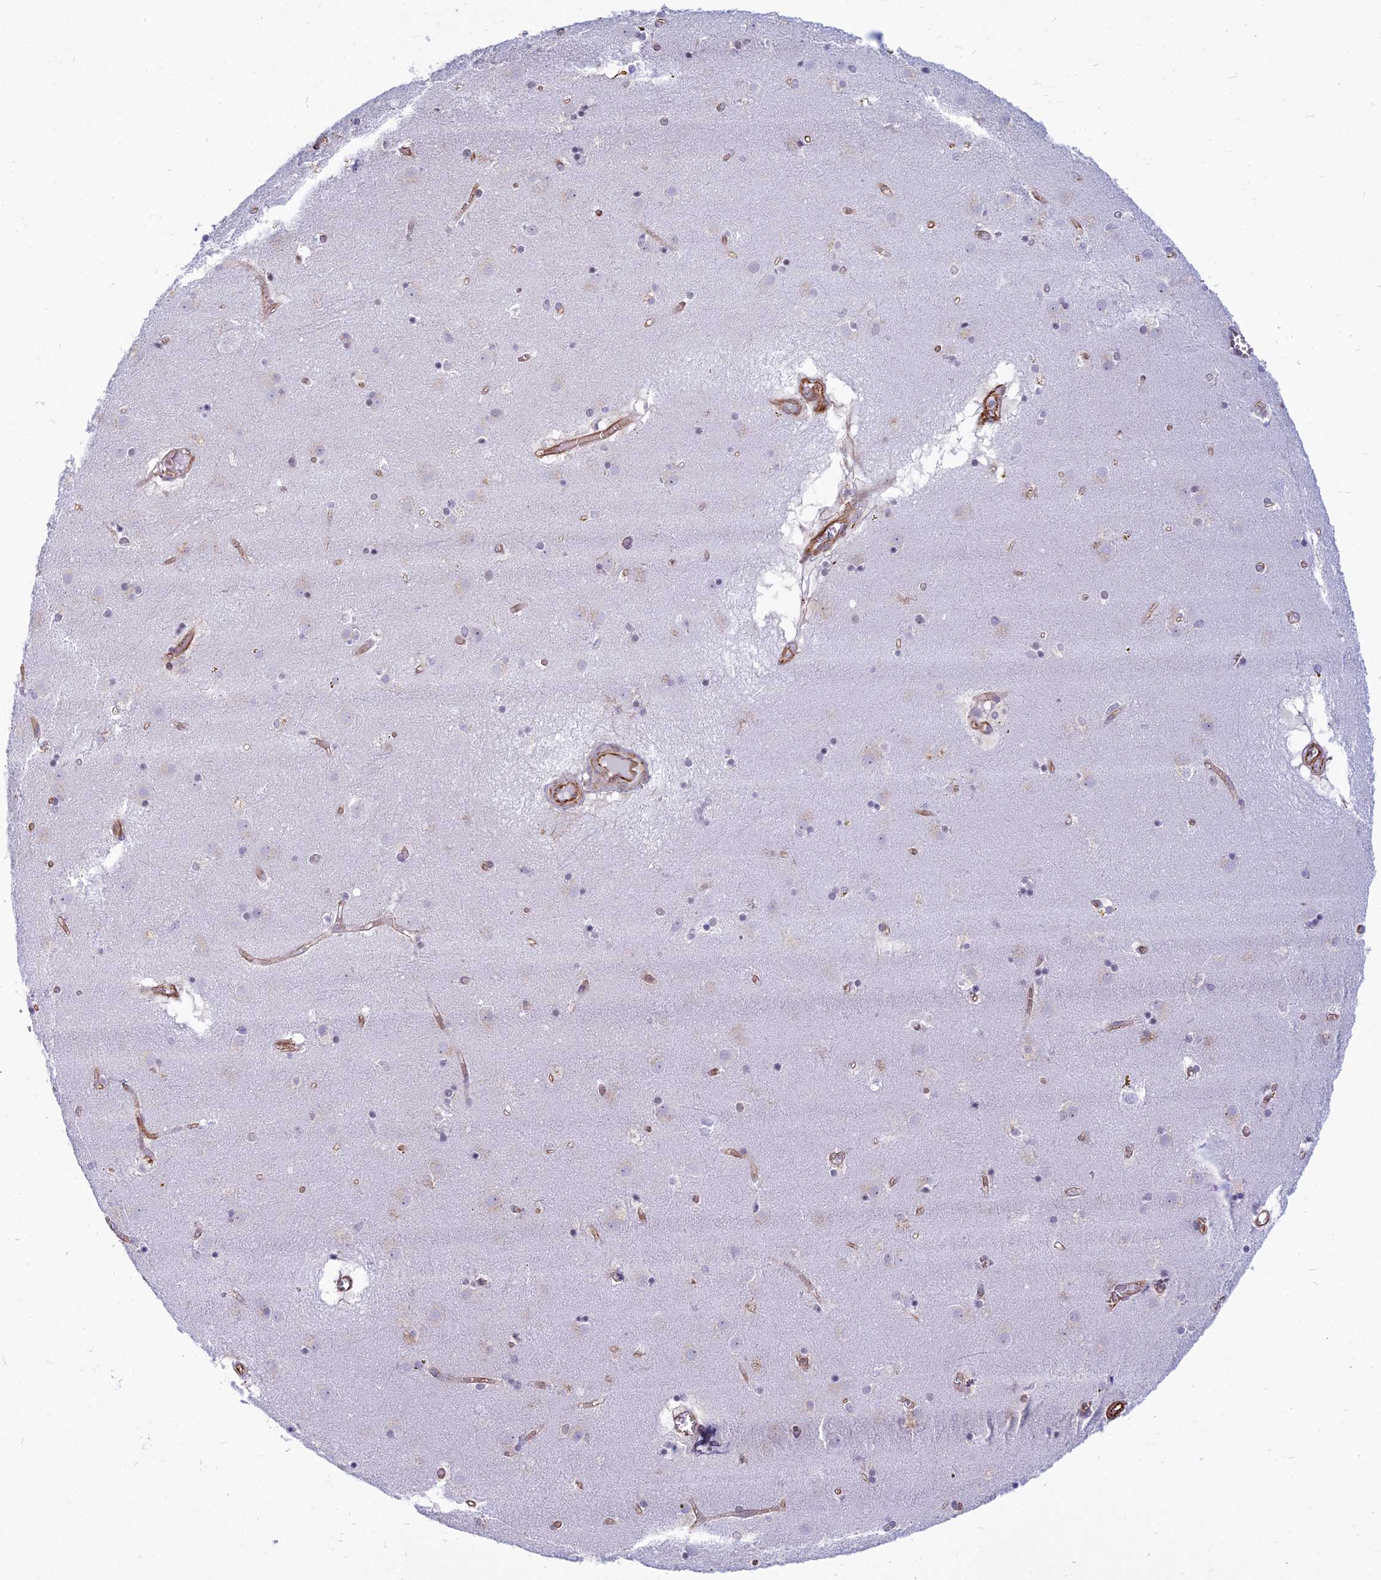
{"staining": {"intensity": "negative", "quantity": "none", "location": "none"}, "tissue": "caudate", "cell_type": "Glial cells", "image_type": "normal", "snomed": [{"axis": "morphology", "description": "Normal tissue, NOS"}, {"axis": "topography", "description": "Lateral ventricle wall"}], "caption": "Histopathology image shows no significant protein staining in glial cells of normal caudate.", "gene": "SAPCD2", "patient": {"sex": "male", "age": 70}}